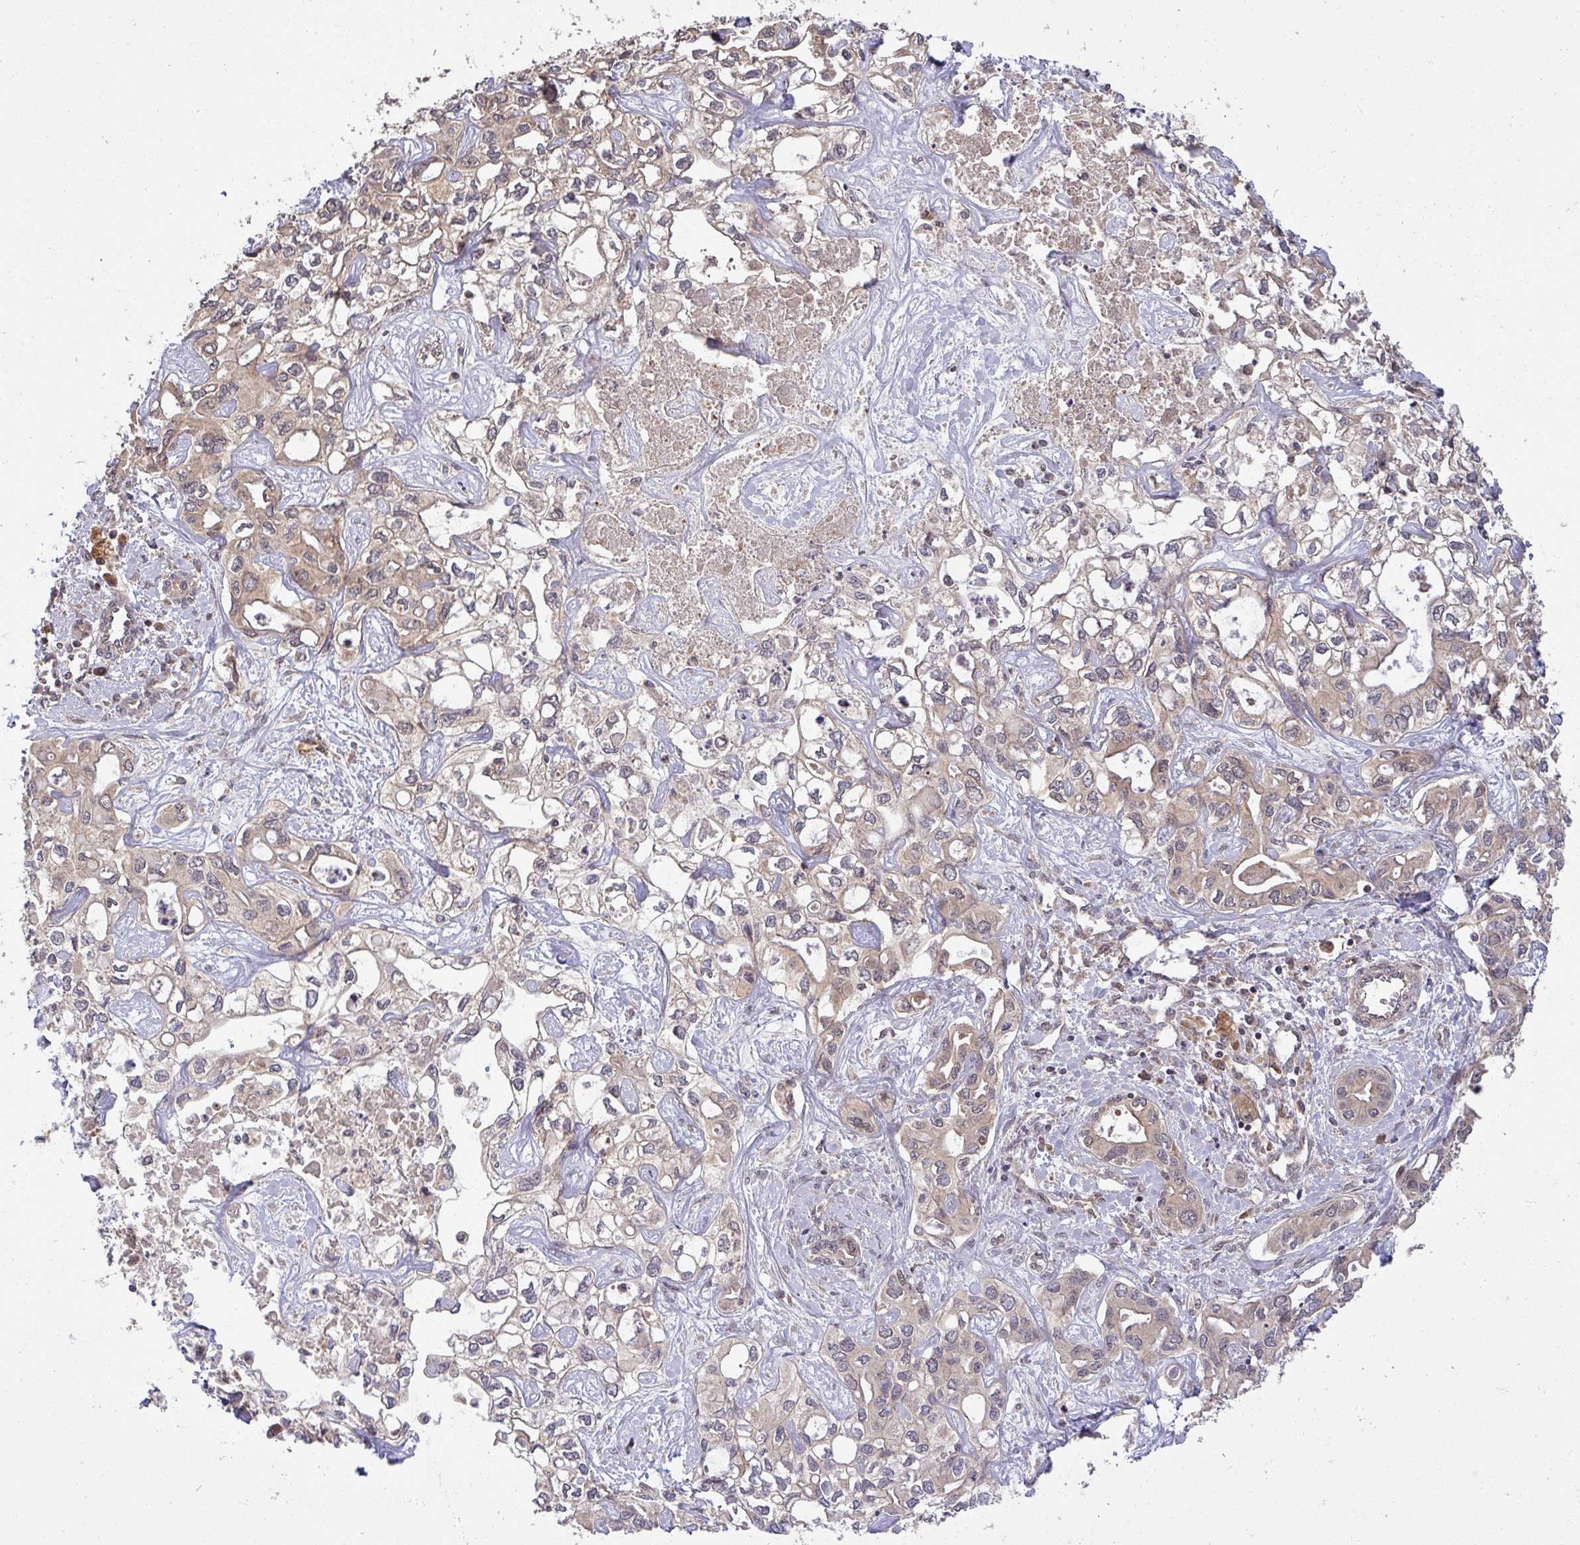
{"staining": {"intensity": "weak", "quantity": "25%-75%", "location": "cytoplasmic/membranous"}, "tissue": "liver cancer", "cell_type": "Tumor cells", "image_type": "cancer", "snomed": [{"axis": "morphology", "description": "Cholangiocarcinoma"}, {"axis": "topography", "description": "Liver"}], "caption": "This is an image of immunohistochemistry staining of liver cholangiocarcinoma, which shows weak staining in the cytoplasmic/membranous of tumor cells.", "gene": "CCDC121", "patient": {"sex": "female", "age": 64}}